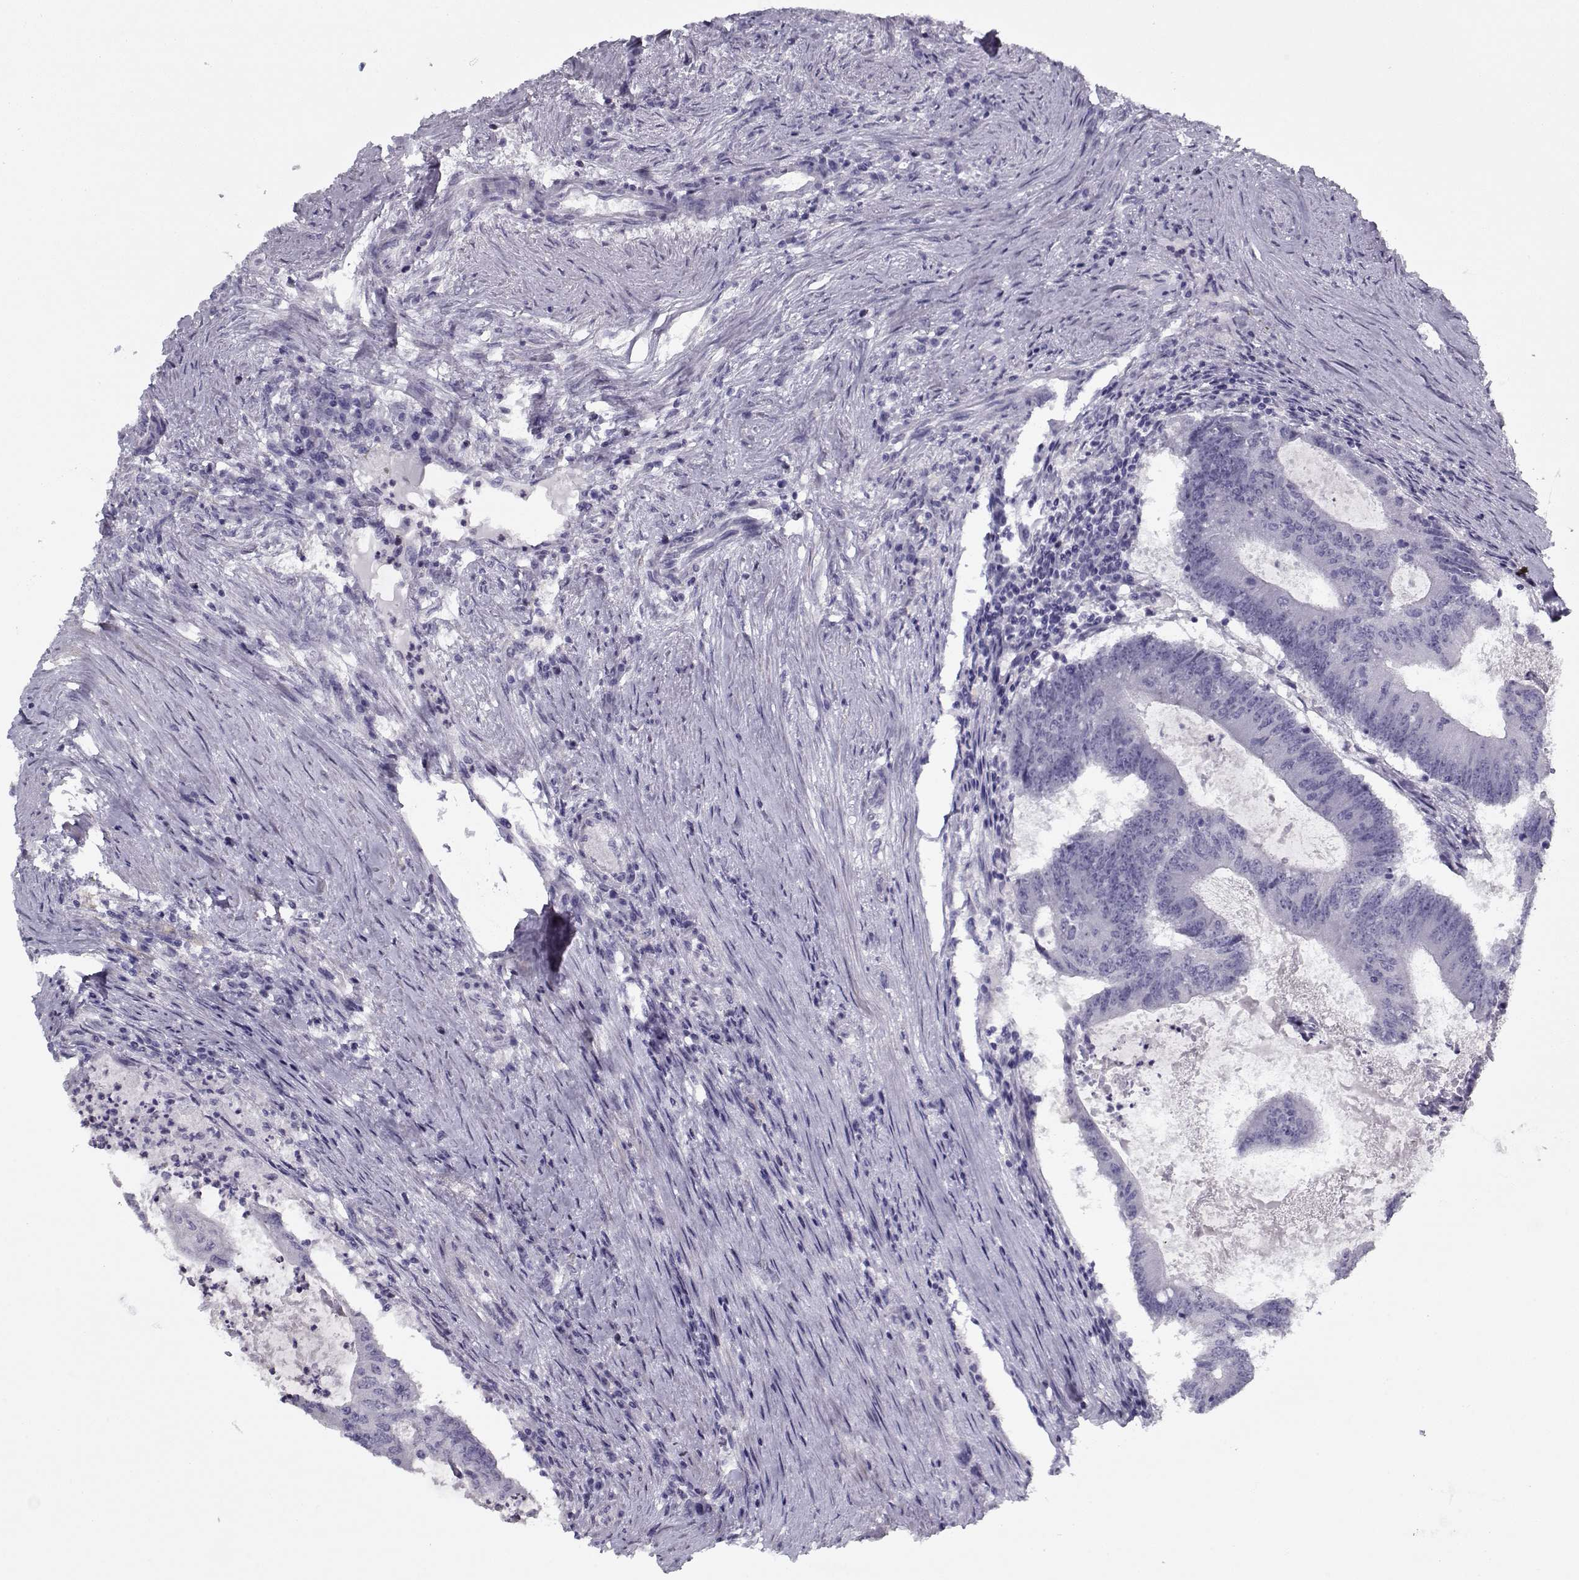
{"staining": {"intensity": "negative", "quantity": "none", "location": "none"}, "tissue": "colorectal cancer", "cell_type": "Tumor cells", "image_type": "cancer", "snomed": [{"axis": "morphology", "description": "Adenocarcinoma, NOS"}, {"axis": "topography", "description": "Colon"}], "caption": "Colorectal cancer (adenocarcinoma) was stained to show a protein in brown. There is no significant staining in tumor cells.", "gene": "CIBAR1", "patient": {"sex": "female", "age": 70}}